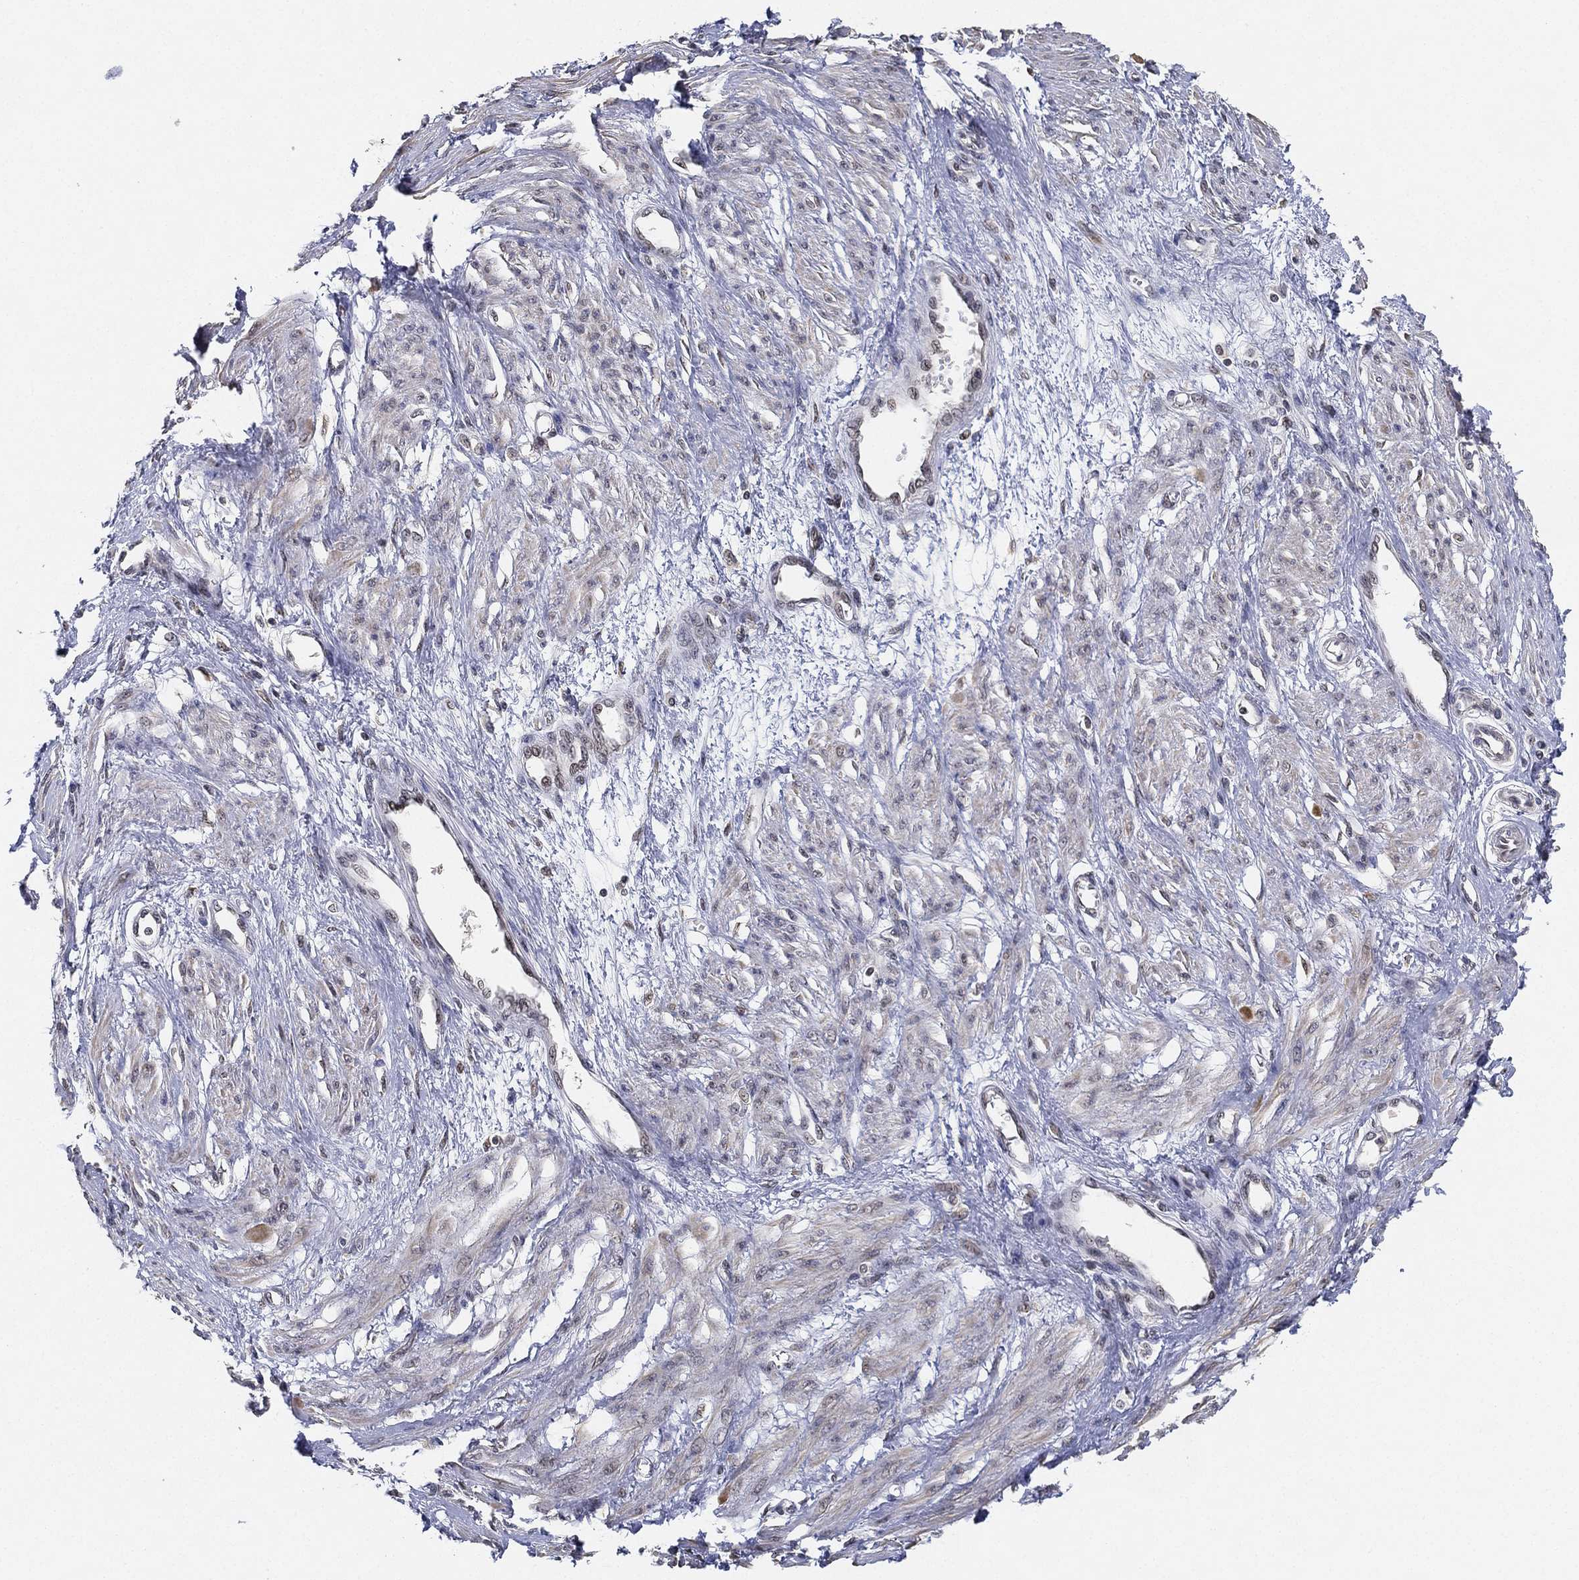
{"staining": {"intensity": "weak", "quantity": "25%-75%", "location": "cytoplasmic/membranous,nuclear"}, "tissue": "smooth muscle", "cell_type": "Smooth muscle cells", "image_type": "normal", "snomed": [{"axis": "morphology", "description": "Normal tissue, NOS"}, {"axis": "topography", "description": "Smooth muscle"}, {"axis": "topography", "description": "Uterus"}], "caption": "Immunohistochemical staining of benign human smooth muscle demonstrates weak cytoplasmic/membranous,nuclear protein positivity in approximately 25%-75% of smooth muscle cells.", "gene": "PPP1R16B", "patient": {"sex": "female", "age": 39}}